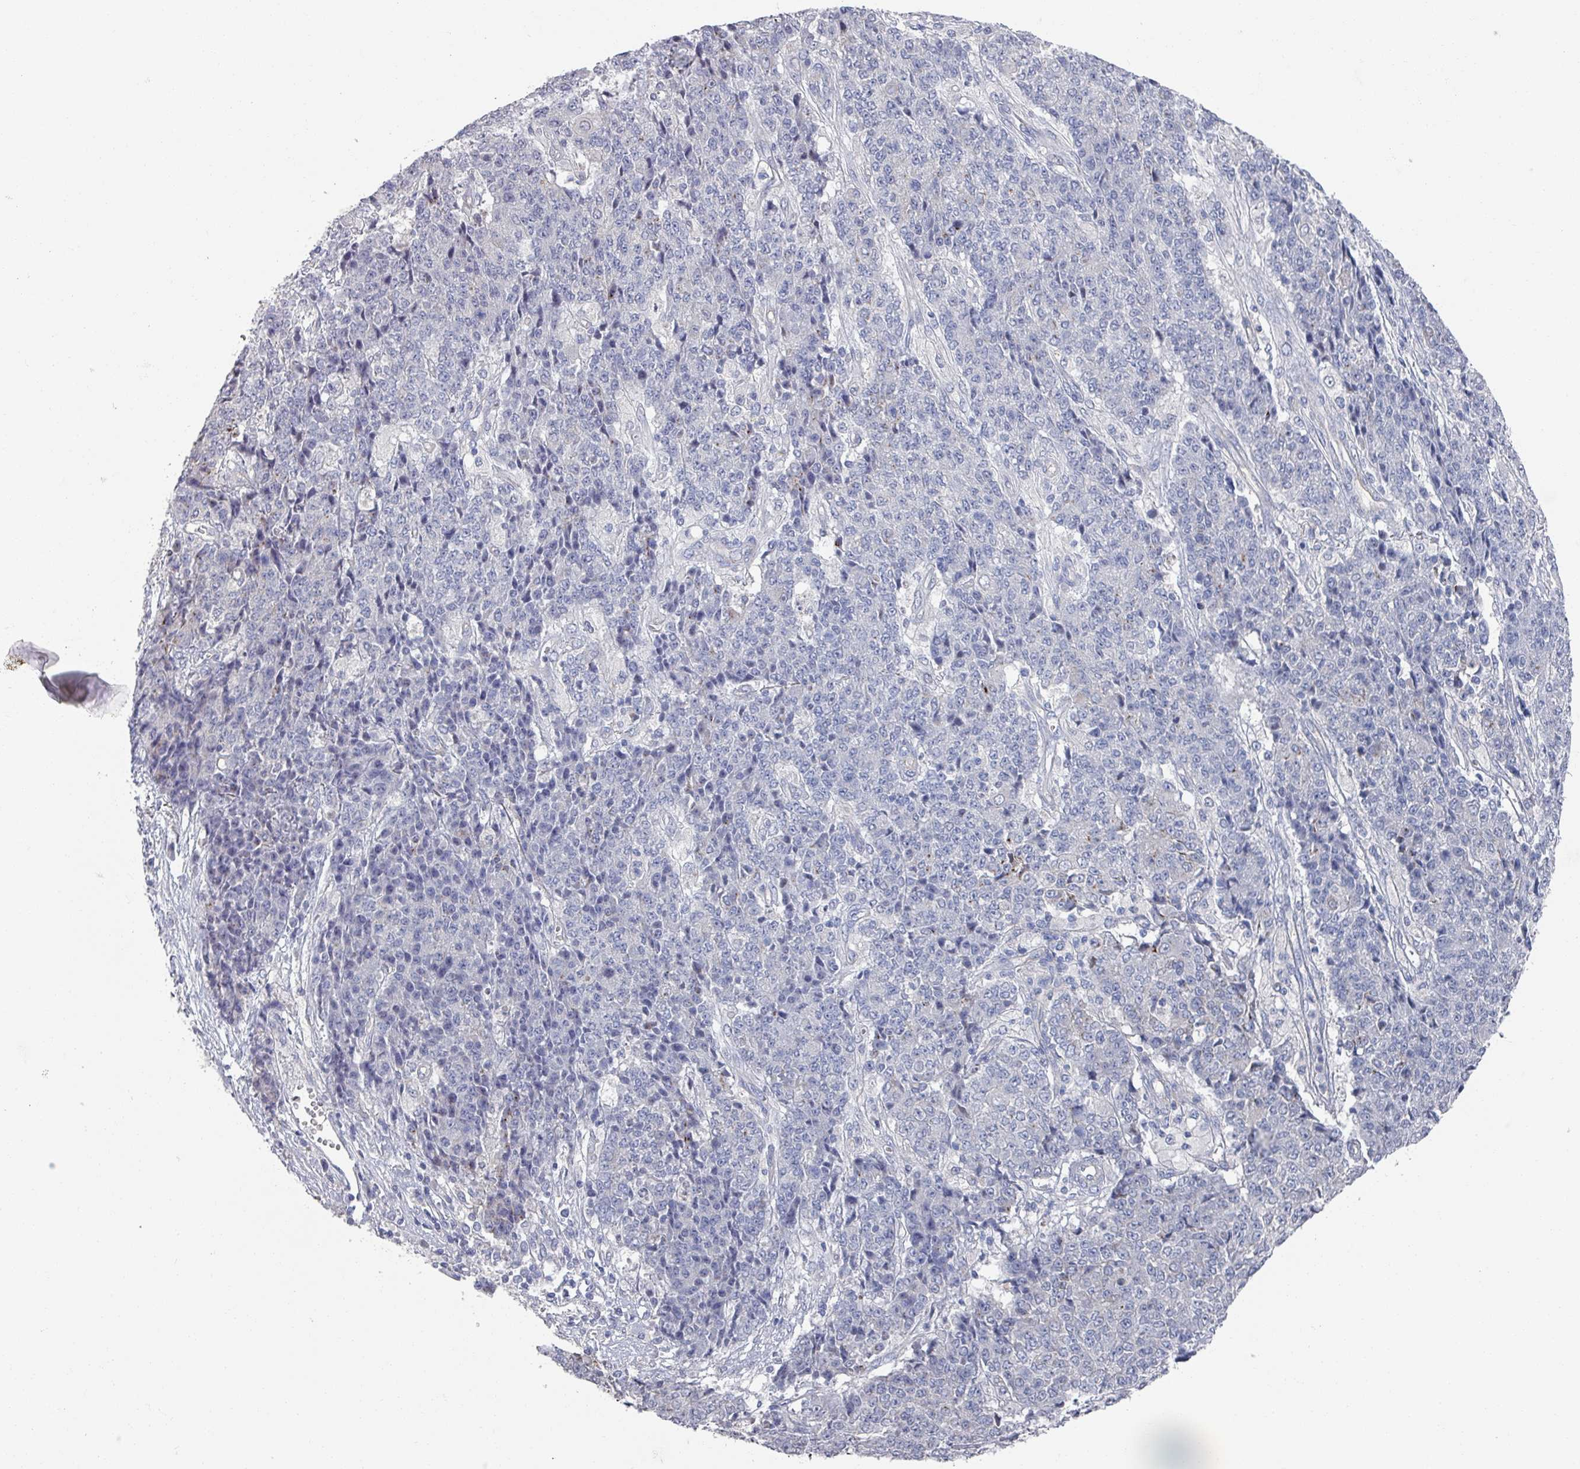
{"staining": {"intensity": "negative", "quantity": "none", "location": "none"}, "tissue": "ovarian cancer", "cell_type": "Tumor cells", "image_type": "cancer", "snomed": [{"axis": "morphology", "description": "Carcinoma, endometroid"}, {"axis": "topography", "description": "Ovary"}], "caption": "There is no significant positivity in tumor cells of endometroid carcinoma (ovarian).", "gene": "EFL1", "patient": {"sex": "female", "age": 42}}